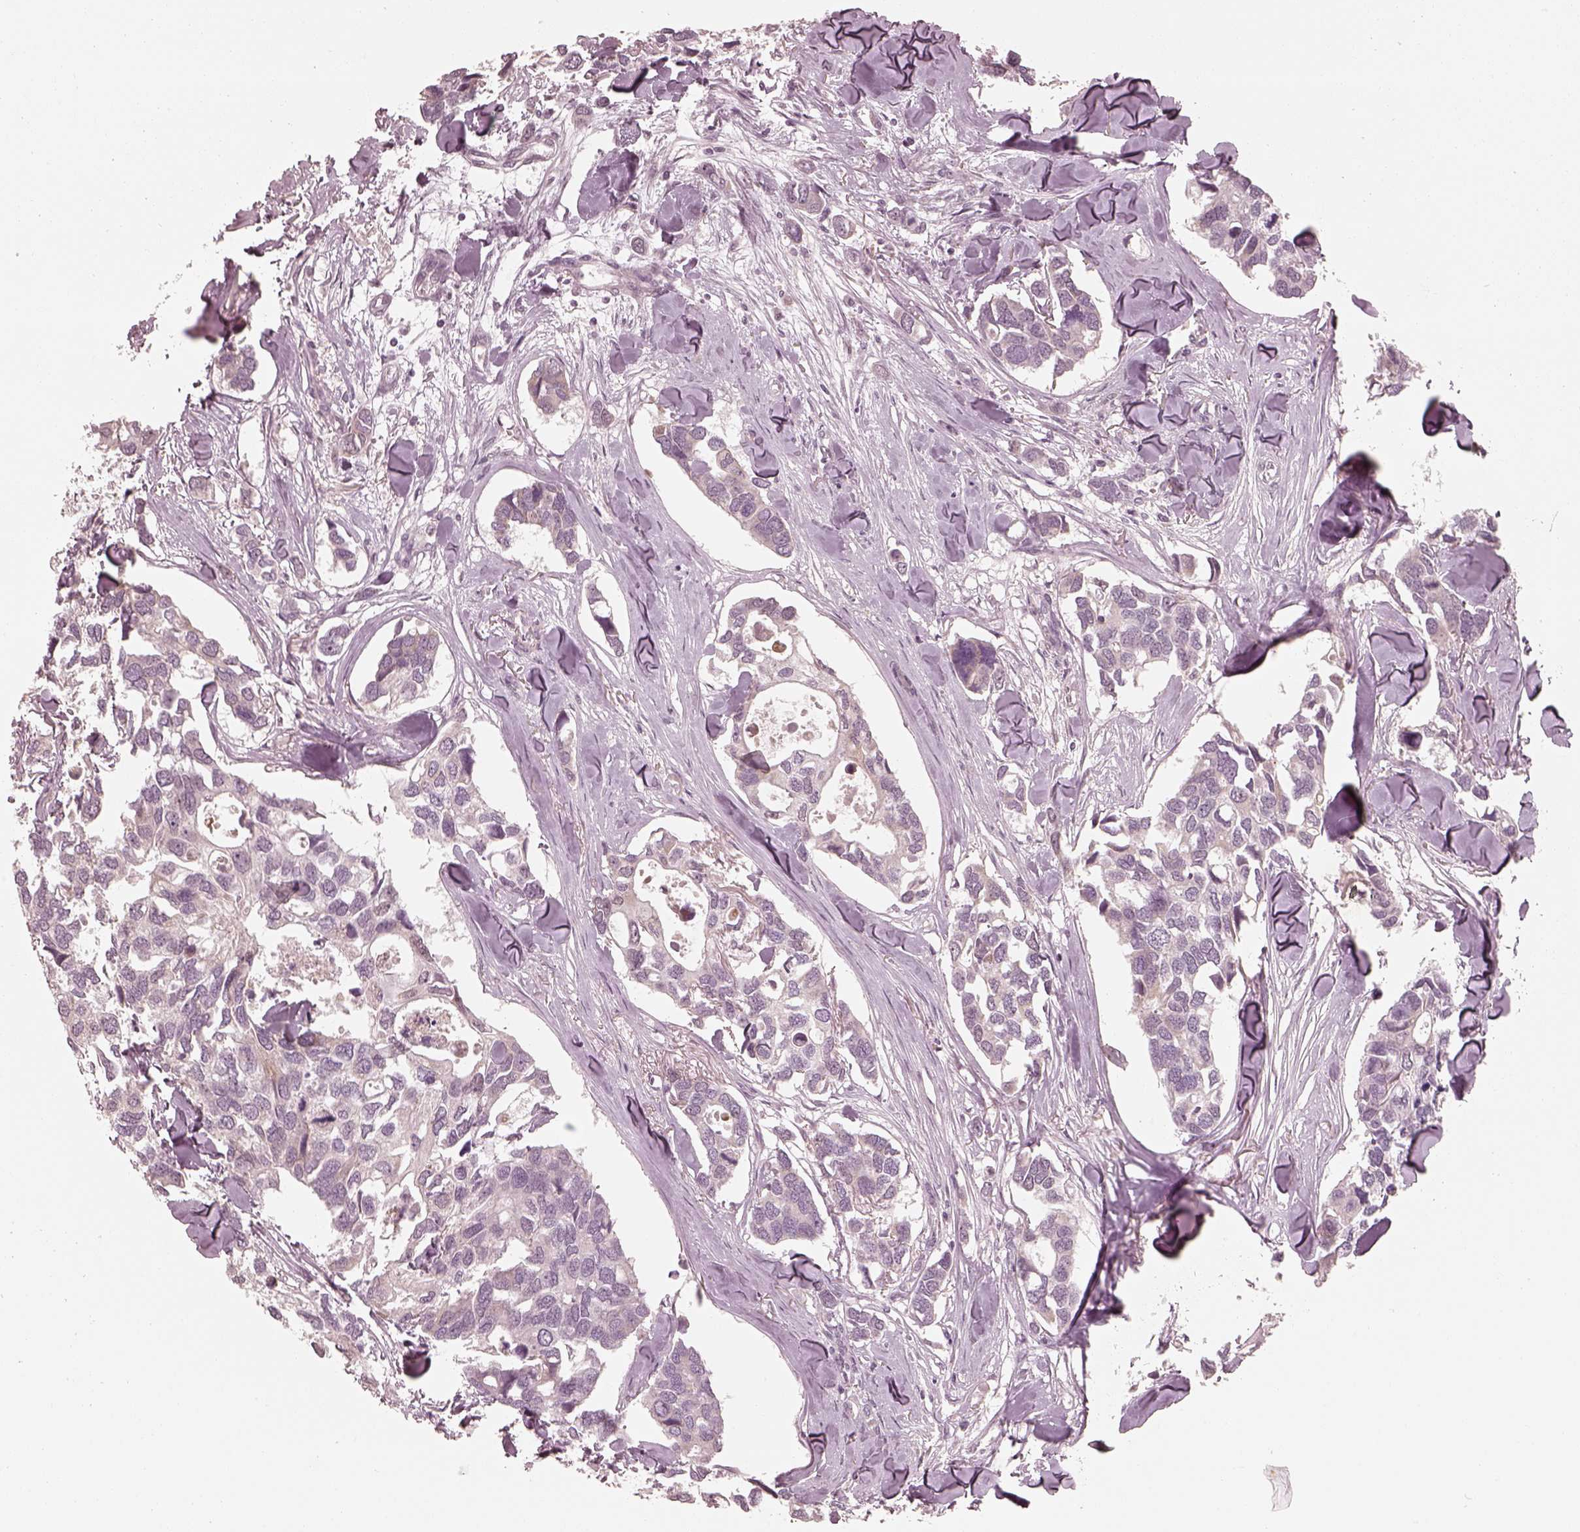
{"staining": {"intensity": "negative", "quantity": "none", "location": "none"}, "tissue": "breast cancer", "cell_type": "Tumor cells", "image_type": "cancer", "snomed": [{"axis": "morphology", "description": "Duct carcinoma"}, {"axis": "topography", "description": "Breast"}], "caption": "A high-resolution micrograph shows IHC staining of intraductal carcinoma (breast), which demonstrates no significant expression in tumor cells.", "gene": "IQCB1", "patient": {"sex": "female", "age": 83}}